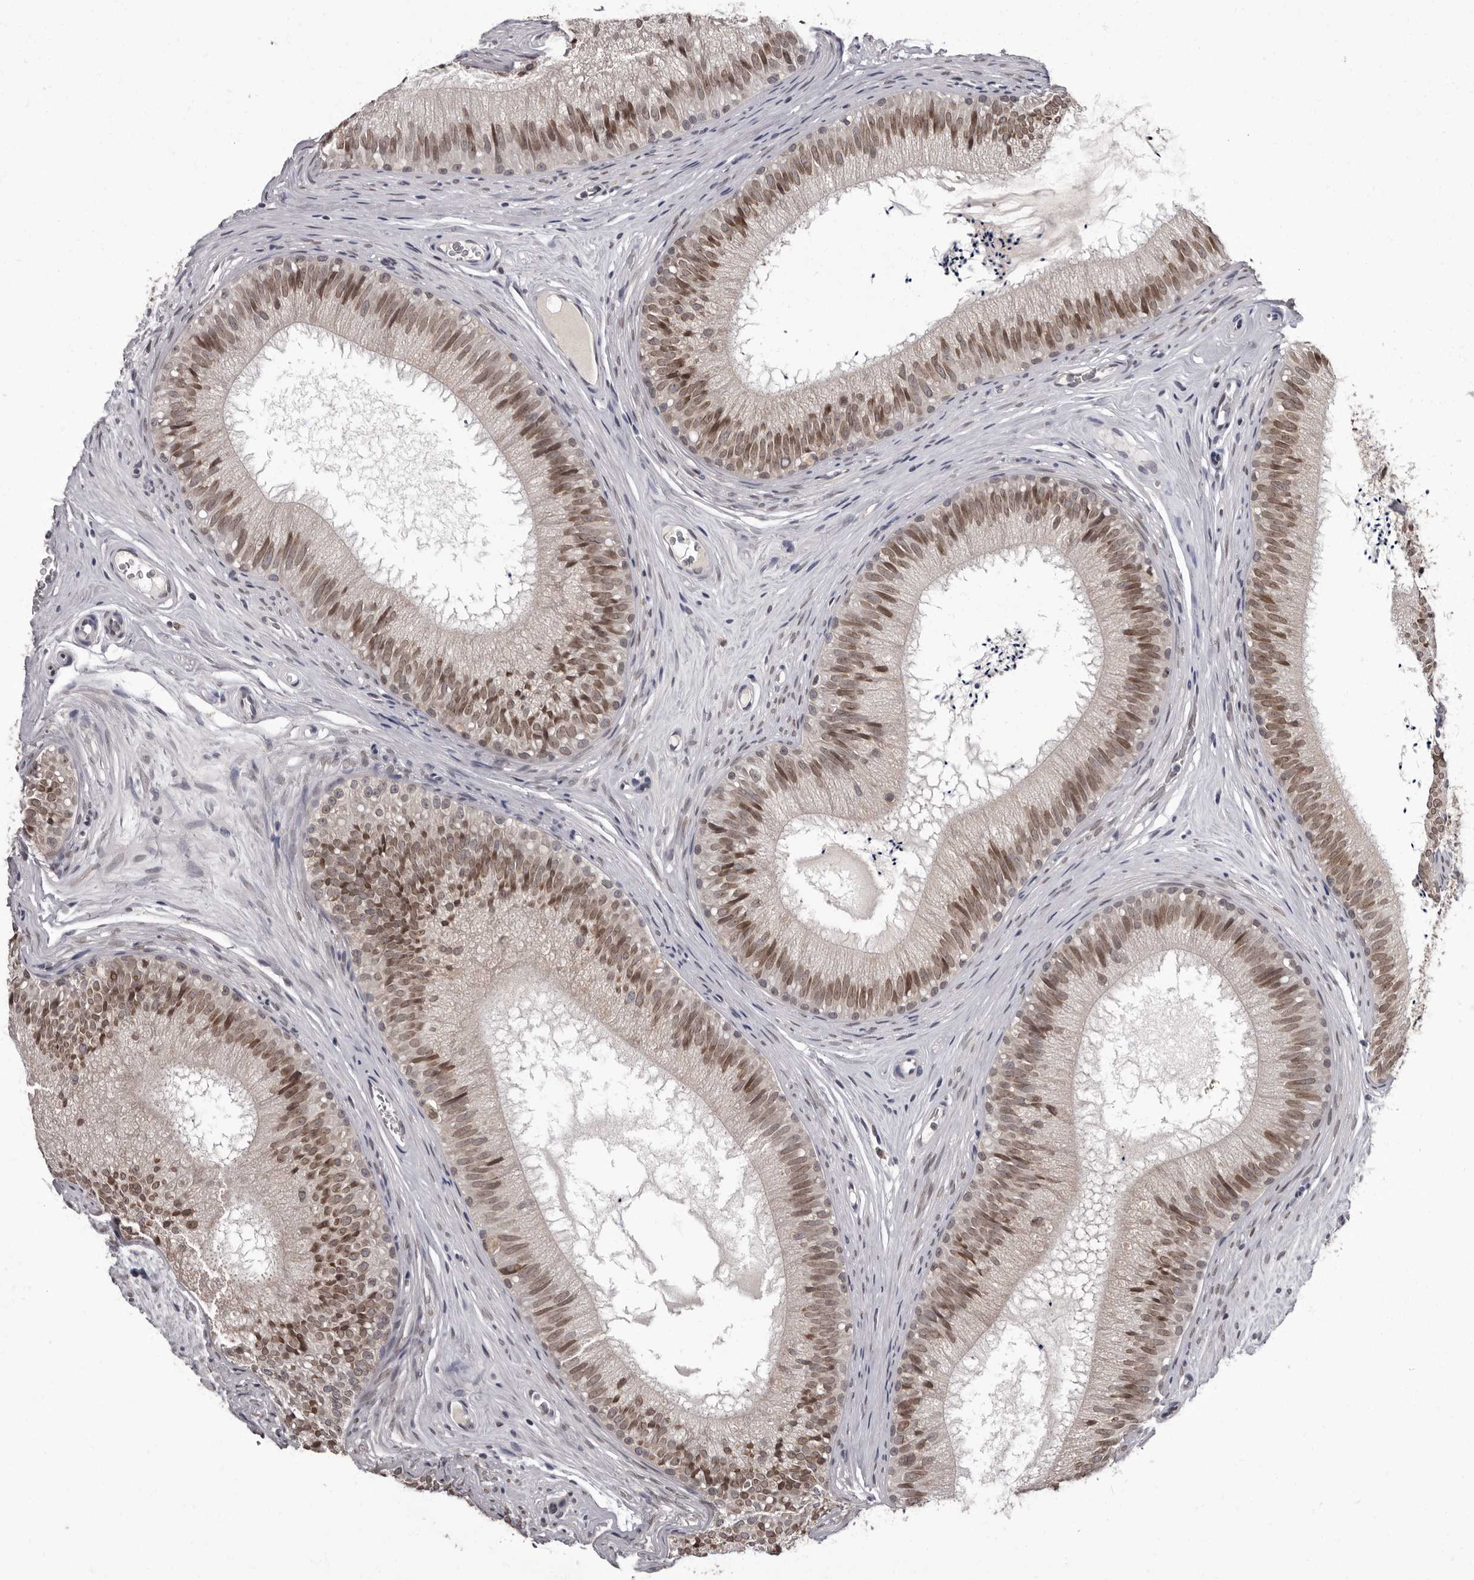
{"staining": {"intensity": "moderate", "quantity": ">75%", "location": "nuclear"}, "tissue": "epididymis", "cell_type": "Glandular cells", "image_type": "normal", "snomed": [{"axis": "morphology", "description": "Normal tissue, NOS"}, {"axis": "topography", "description": "Epididymis"}], "caption": "This is a histology image of immunohistochemistry (IHC) staining of unremarkable epididymis, which shows moderate positivity in the nuclear of glandular cells.", "gene": "C1orf50", "patient": {"sex": "male", "age": 29}}